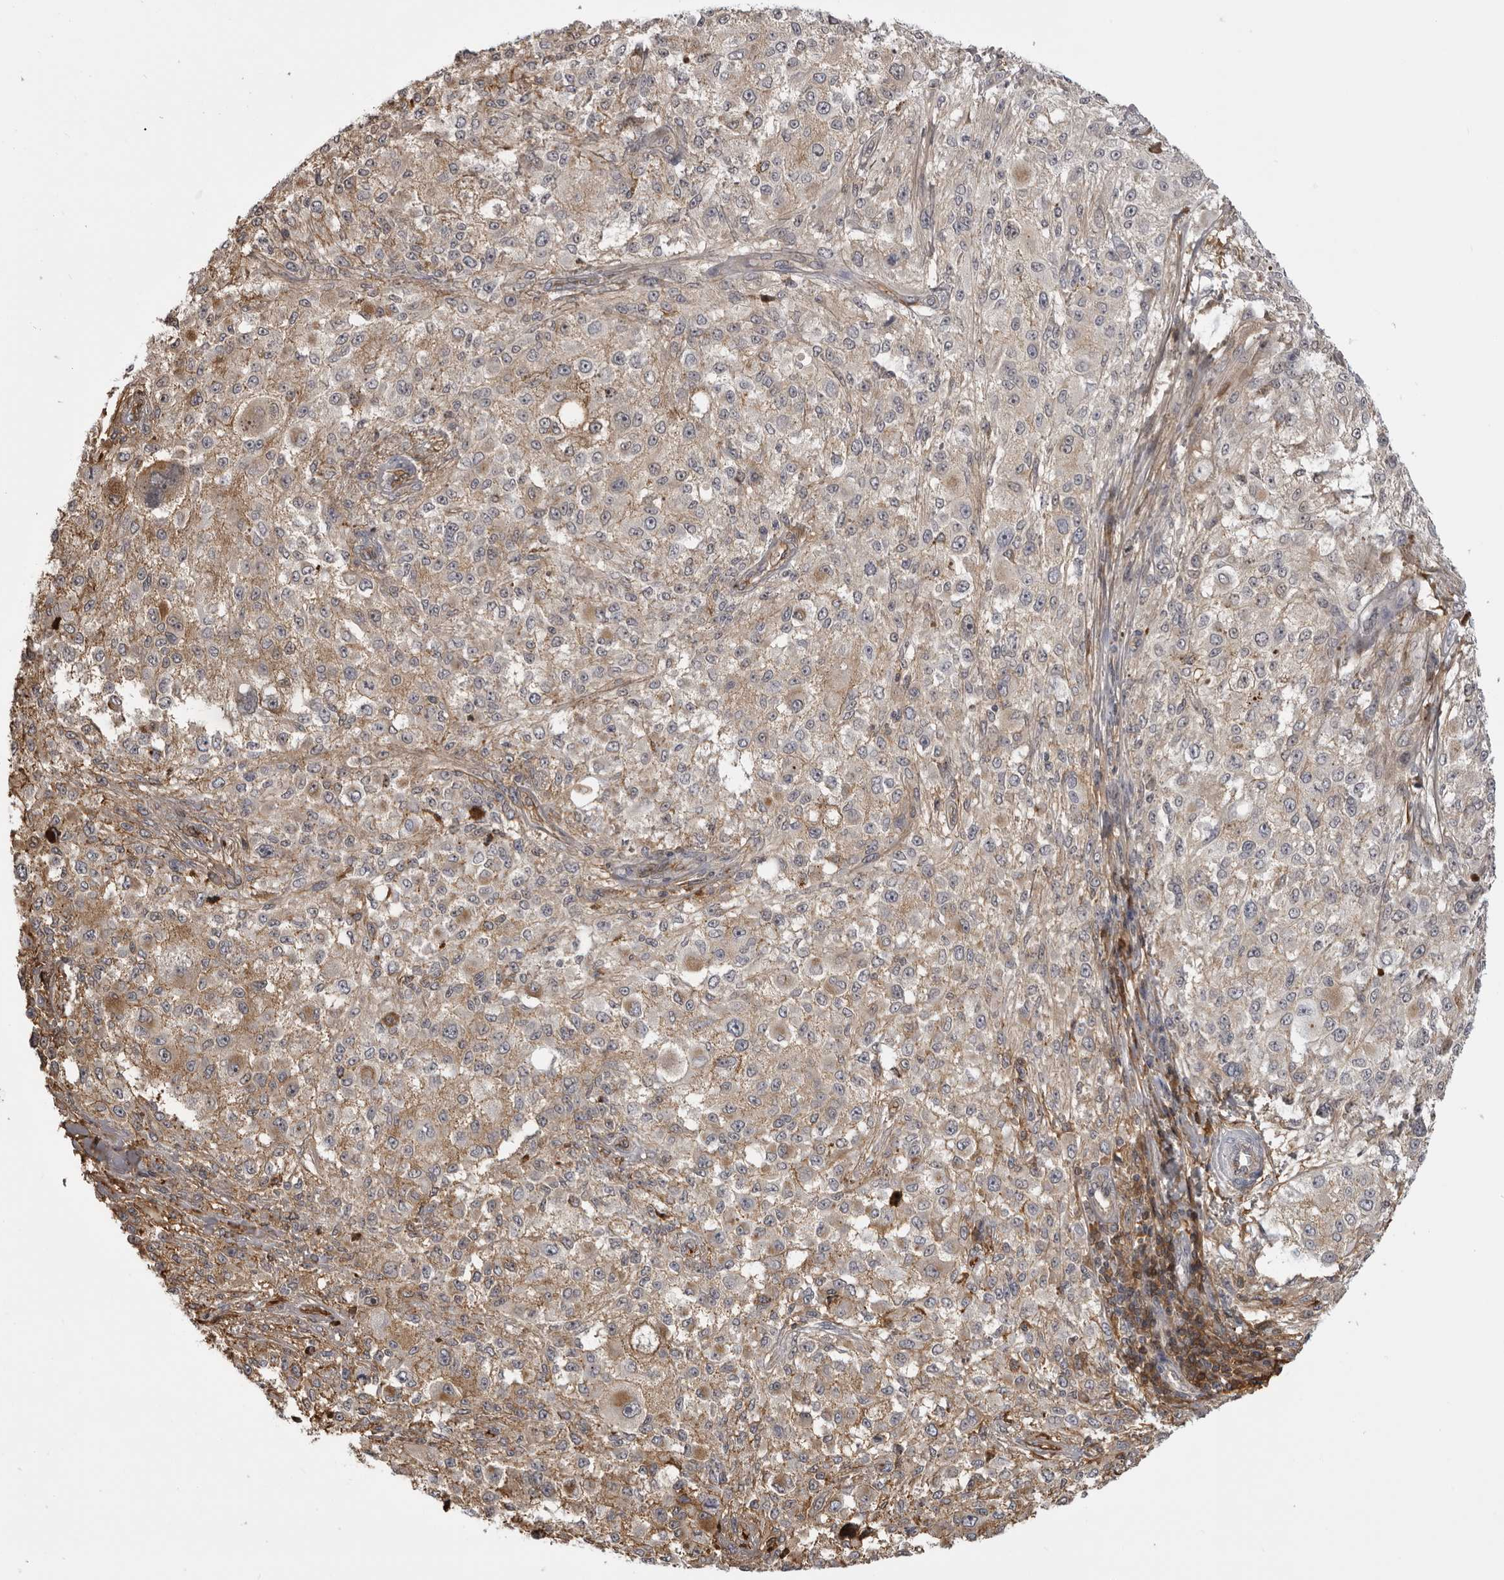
{"staining": {"intensity": "weak", "quantity": "25%-75%", "location": "cytoplasmic/membranous"}, "tissue": "melanoma", "cell_type": "Tumor cells", "image_type": "cancer", "snomed": [{"axis": "morphology", "description": "Necrosis, NOS"}, {"axis": "morphology", "description": "Malignant melanoma, NOS"}, {"axis": "topography", "description": "Skin"}], "caption": "There is low levels of weak cytoplasmic/membranous expression in tumor cells of malignant melanoma, as demonstrated by immunohistochemical staining (brown color).", "gene": "PLEKHF2", "patient": {"sex": "female", "age": 87}}